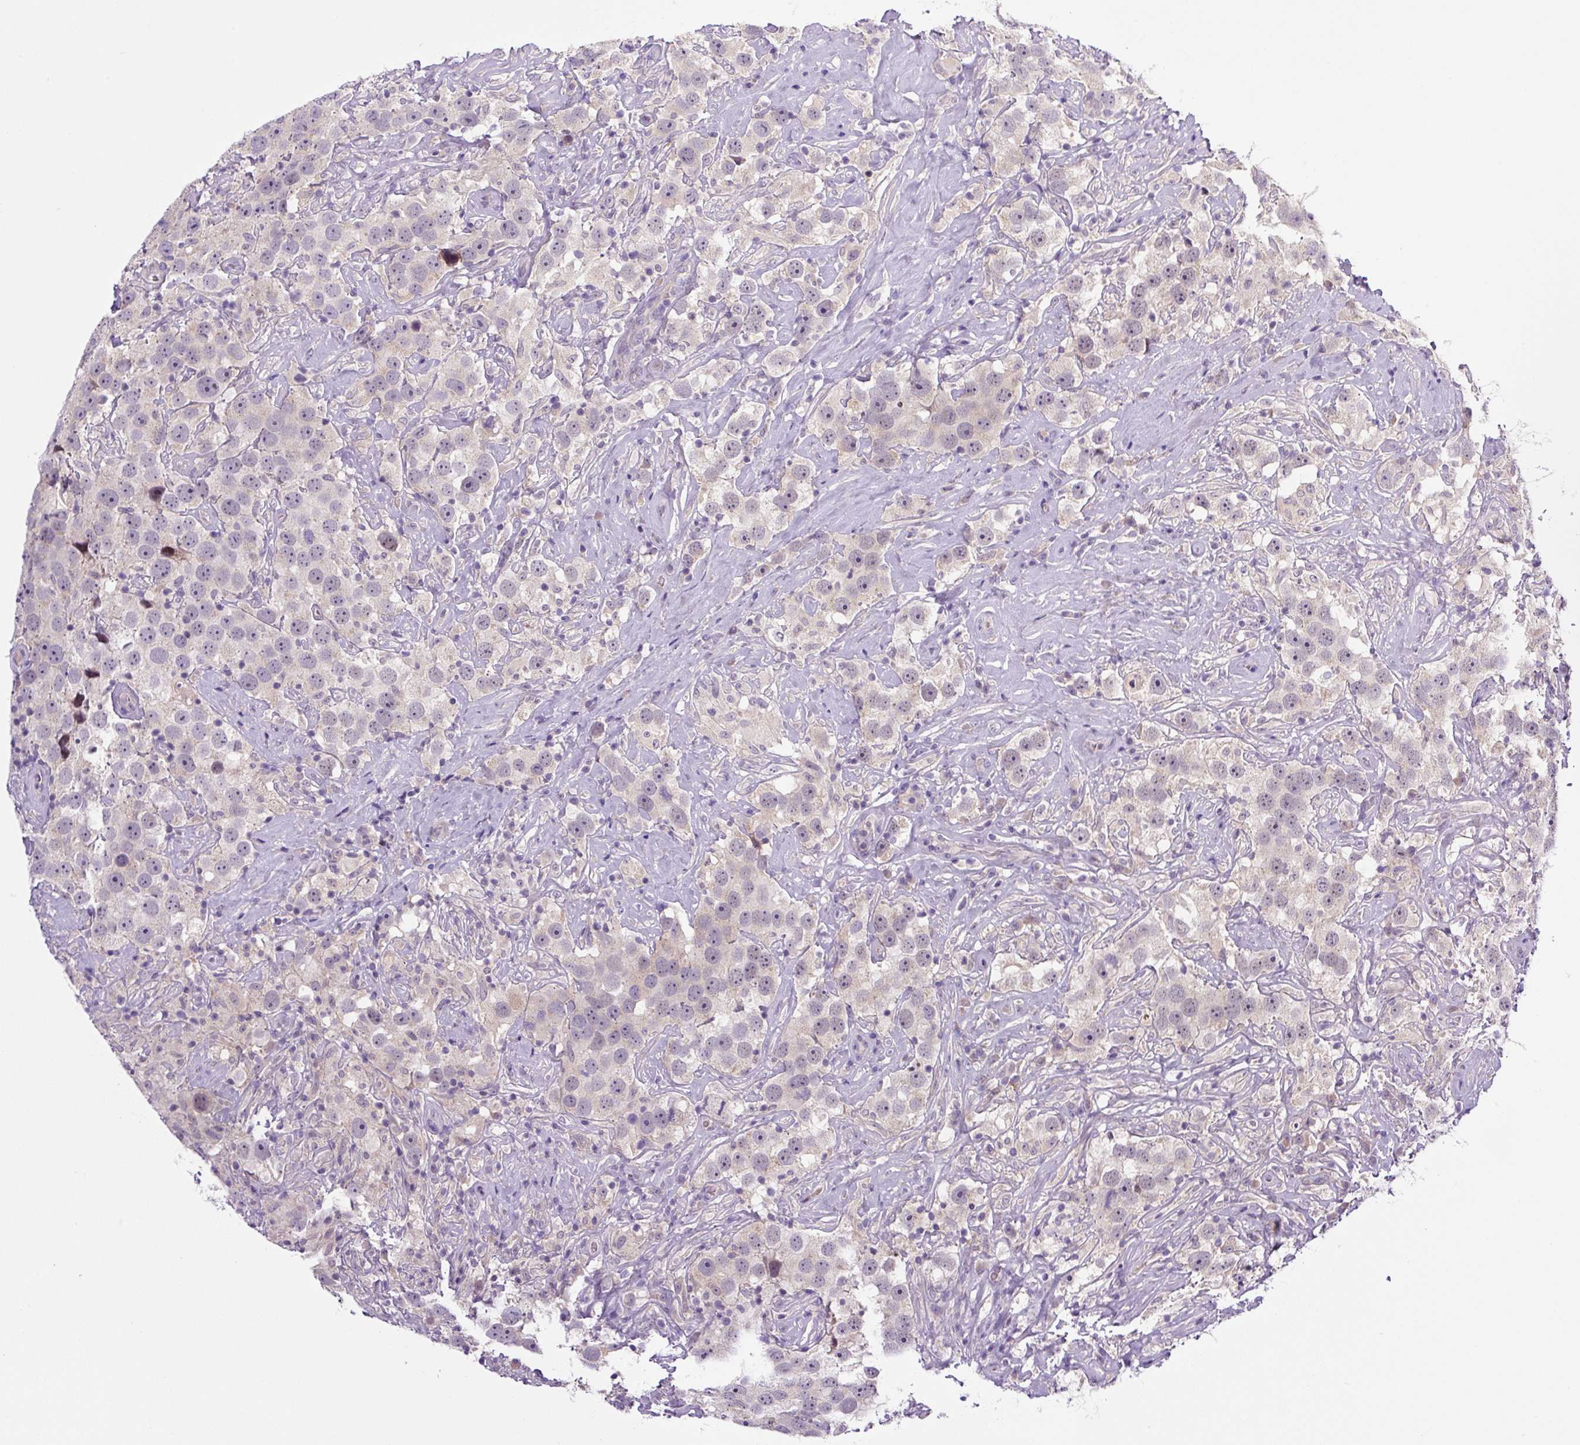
{"staining": {"intensity": "negative", "quantity": "none", "location": "none"}, "tissue": "testis cancer", "cell_type": "Tumor cells", "image_type": "cancer", "snomed": [{"axis": "morphology", "description": "Seminoma, NOS"}, {"axis": "topography", "description": "Testis"}], "caption": "High magnification brightfield microscopy of testis seminoma stained with DAB (brown) and counterstained with hematoxylin (blue): tumor cells show no significant expression.", "gene": "PRKAA2", "patient": {"sex": "male", "age": 49}}